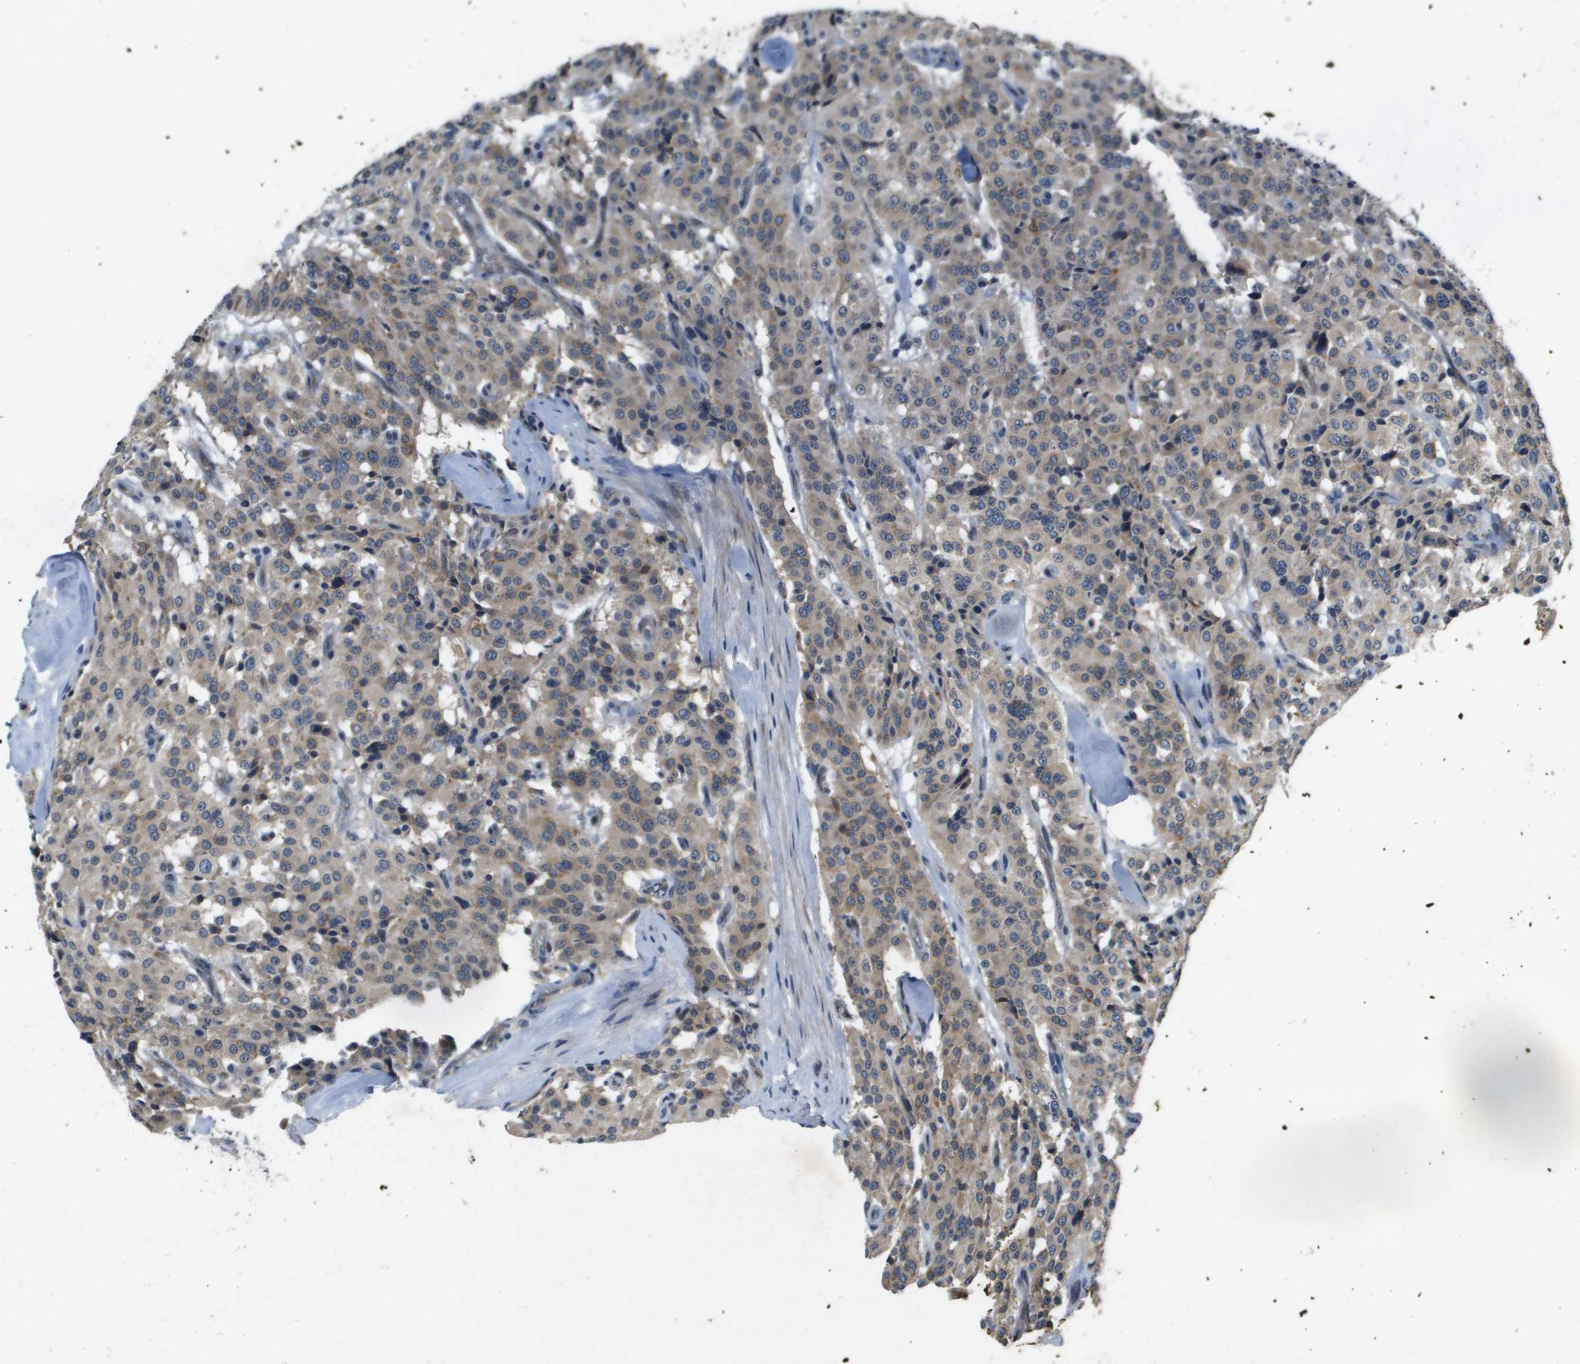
{"staining": {"intensity": "moderate", "quantity": "25%-75%", "location": "cytoplasmic/membranous"}, "tissue": "carcinoid", "cell_type": "Tumor cells", "image_type": "cancer", "snomed": [{"axis": "morphology", "description": "Carcinoid, malignant, NOS"}, {"axis": "topography", "description": "Lung"}], "caption": "IHC histopathology image of carcinoid stained for a protein (brown), which shows medium levels of moderate cytoplasmic/membranous staining in approximately 25%-75% of tumor cells.", "gene": "PGAP3", "patient": {"sex": "male", "age": 30}}